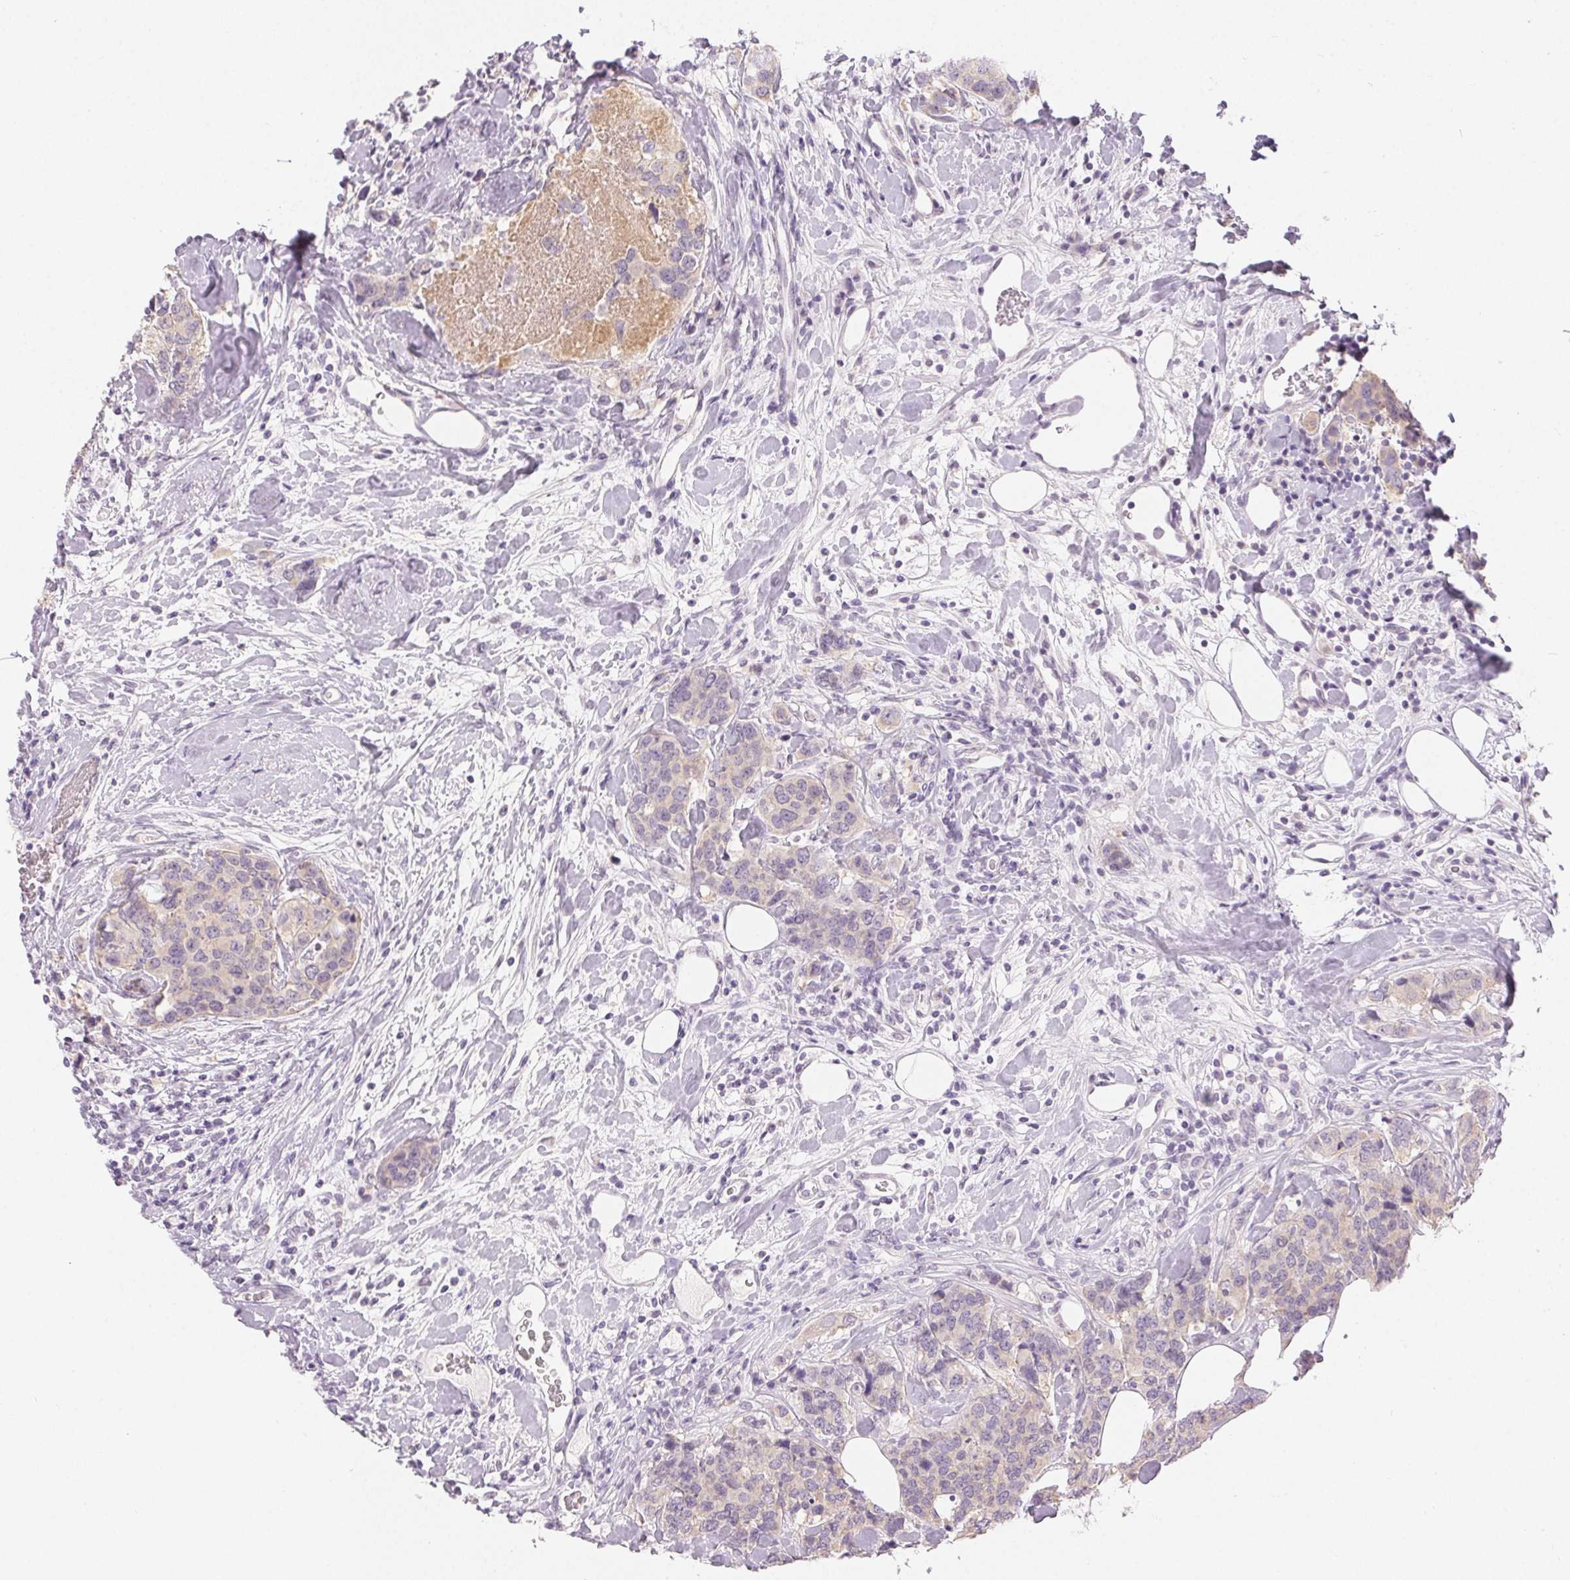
{"staining": {"intensity": "negative", "quantity": "none", "location": "none"}, "tissue": "breast cancer", "cell_type": "Tumor cells", "image_type": "cancer", "snomed": [{"axis": "morphology", "description": "Lobular carcinoma"}, {"axis": "topography", "description": "Breast"}], "caption": "The IHC image has no significant expression in tumor cells of breast cancer tissue.", "gene": "SFTPD", "patient": {"sex": "female", "age": 59}}